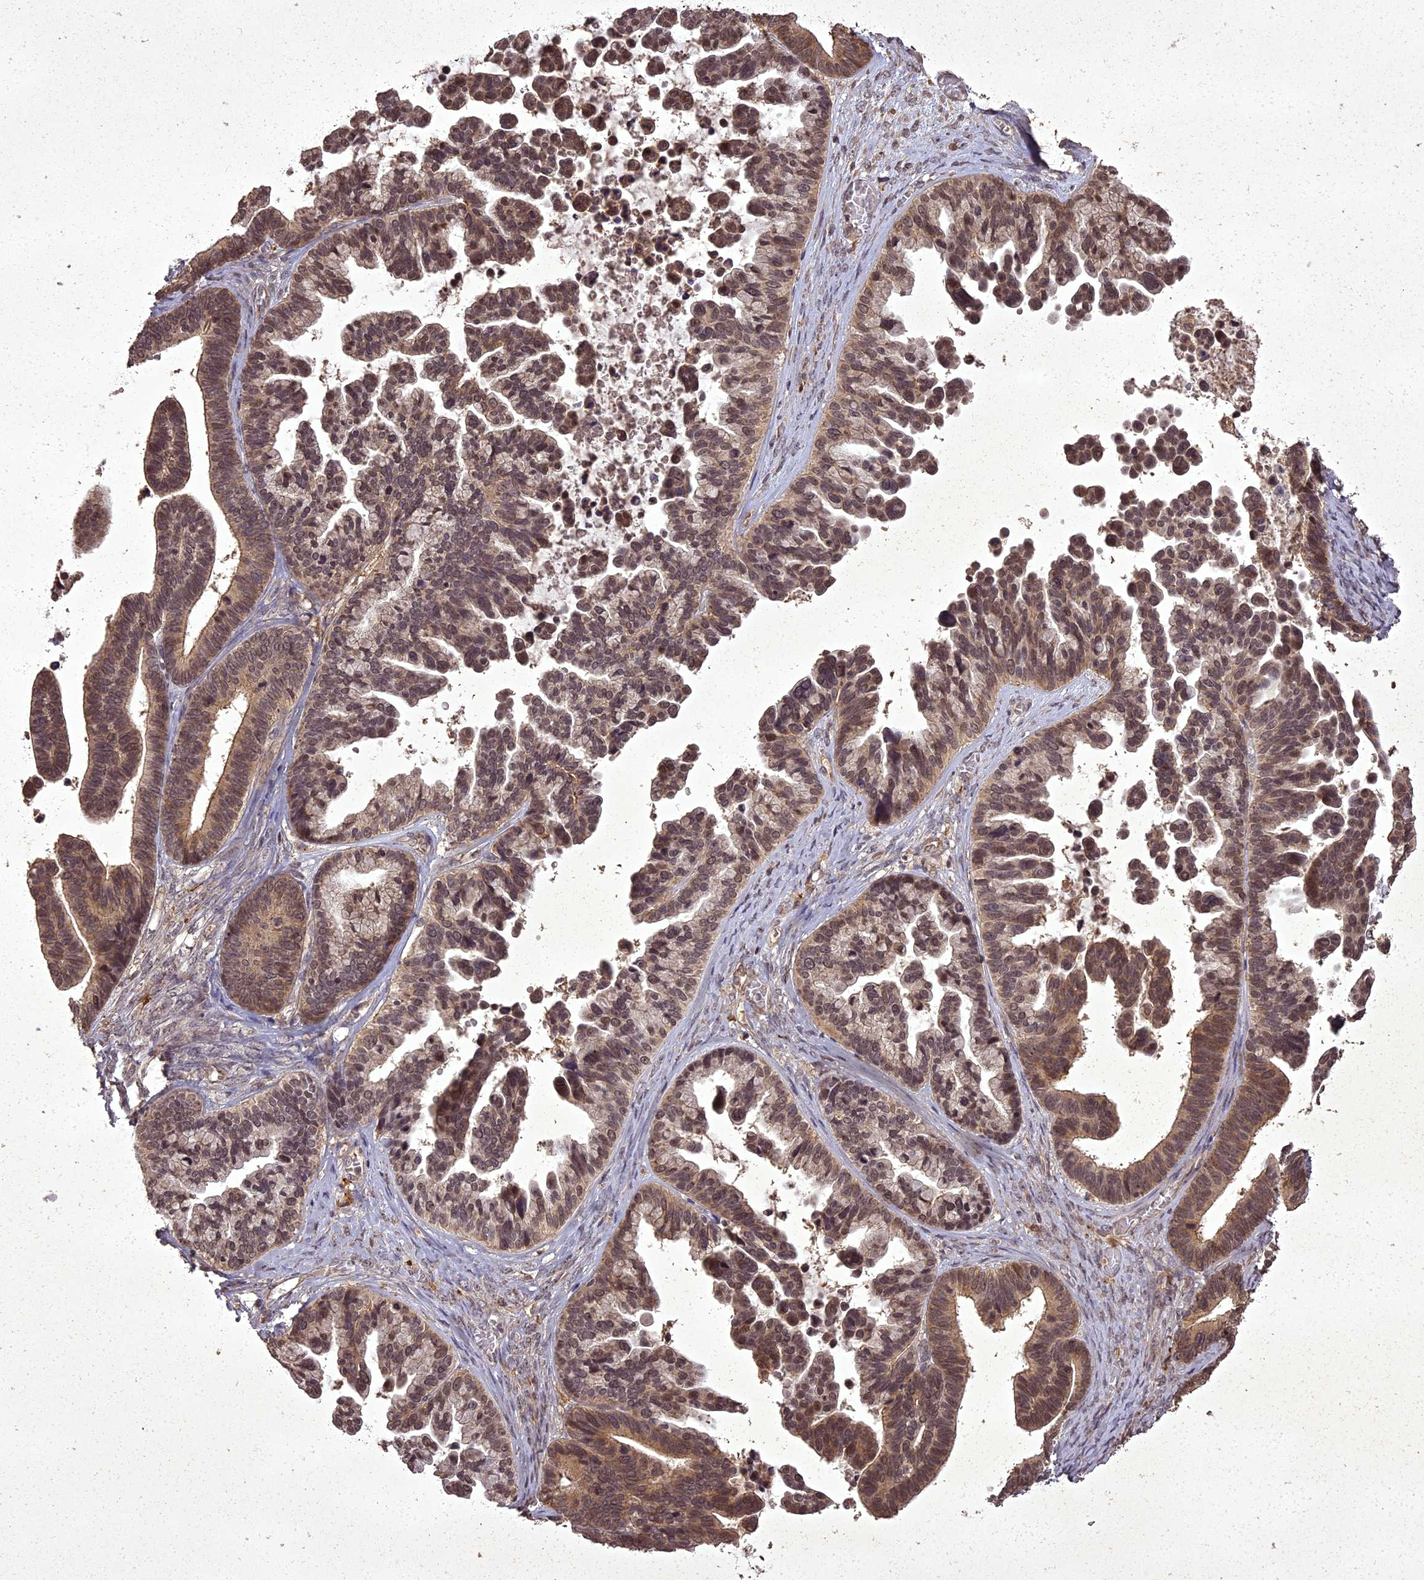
{"staining": {"intensity": "strong", "quantity": "25%-75%", "location": "cytoplasmic/membranous,nuclear"}, "tissue": "ovarian cancer", "cell_type": "Tumor cells", "image_type": "cancer", "snomed": [{"axis": "morphology", "description": "Cystadenocarcinoma, serous, NOS"}, {"axis": "topography", "description": "Ovary"}], "caption": "High-power microscopy captured an IHC photomicrograph of ovarian cancer, revealing strong cytoplasmic/membranous and nuclear expression in about 25%-75% of tumor cells.", "gene": "ING5", "patient": {"sex": "female", "age": 56}}